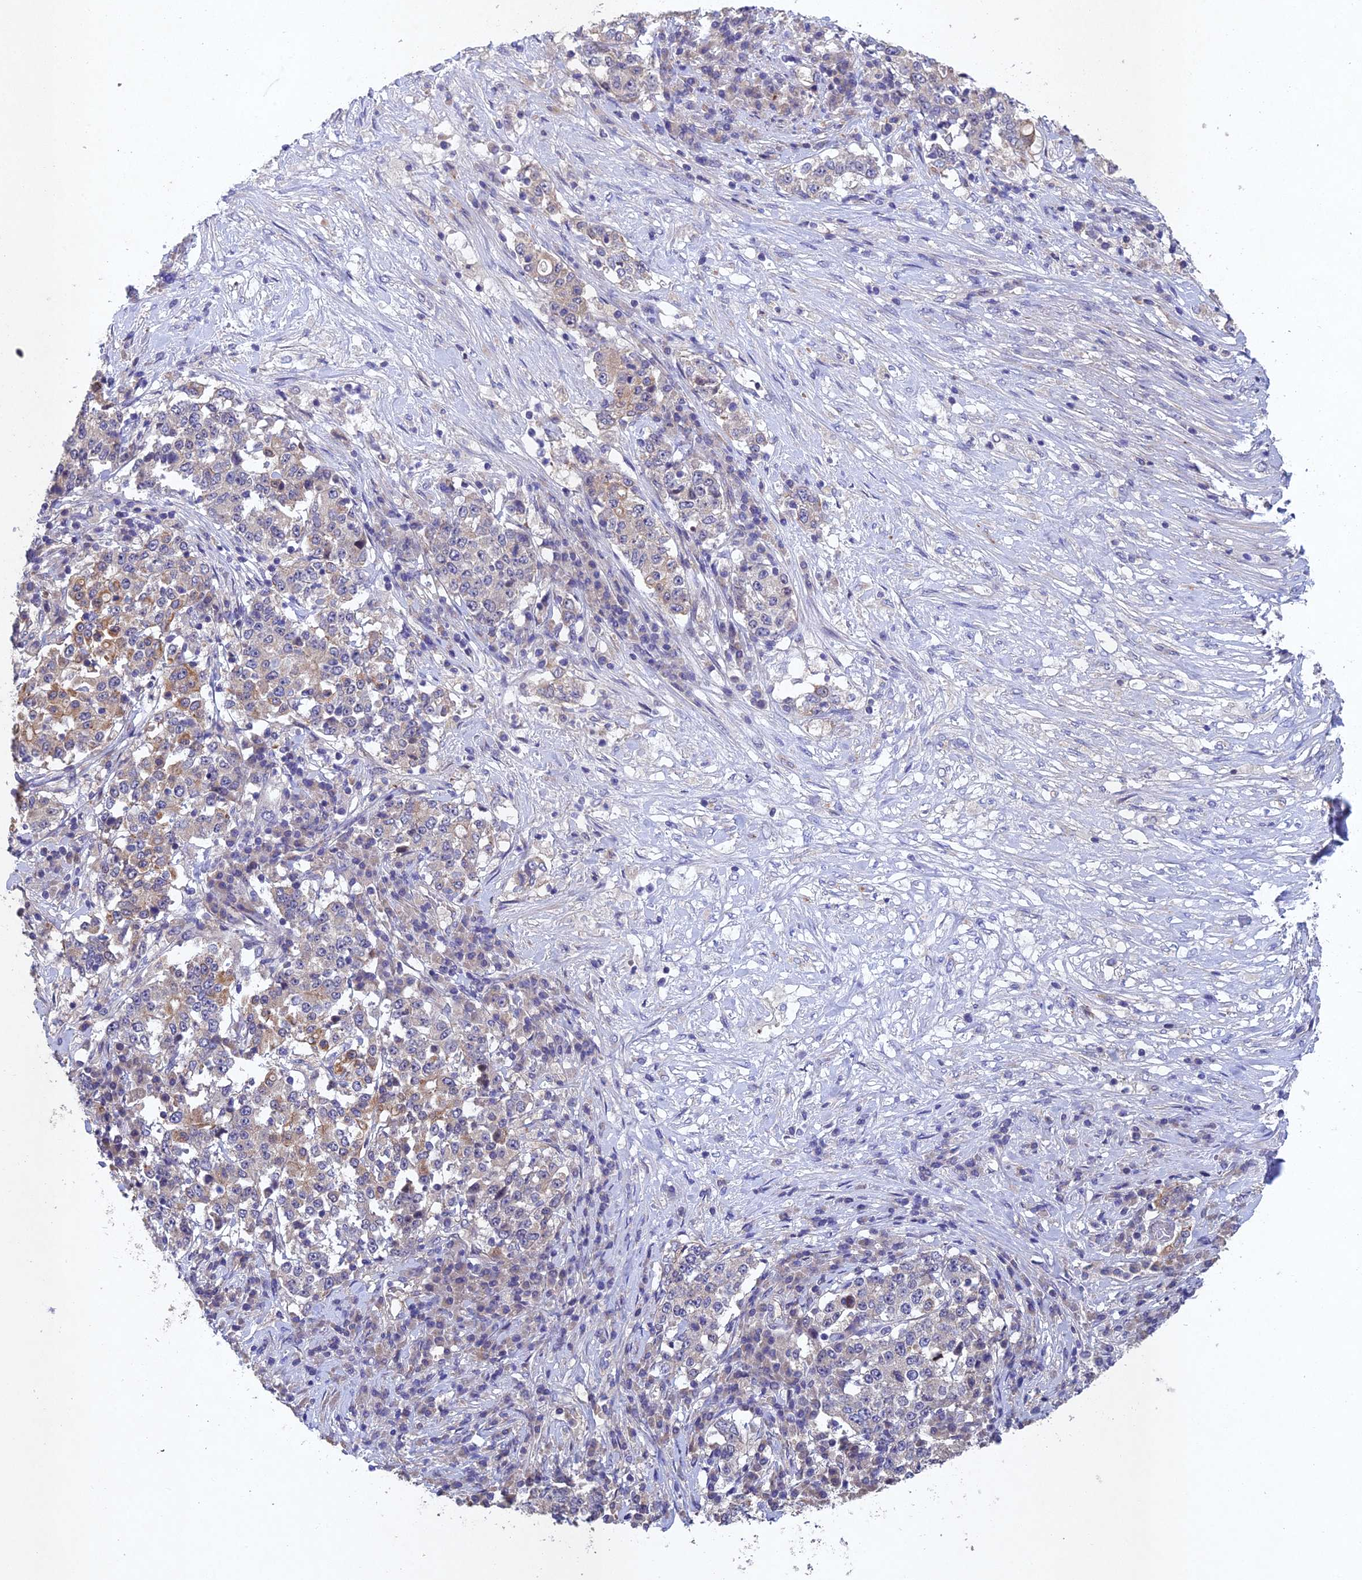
{"staining": {"intensity": "moderate", "quantity": "<25%", "location": "cytoplasmic/membranous"}, "tissue": "stomach cancer", "cell_type": "Tumor cells", "image_type": "cancer", "snomed": [{"axis": "morphology", "description": "Adenocarcinoma, NOS"}, {"axis": "topography", "description": "Stomach"}], "caption": "An image of adenocarcinoma (stomach) stained for a protein demonstrates moderate cytoplasmic/membranous brown staining in tumor cells. (DAB (3,3'-diaminobenzidine) IHC, brown staining for protein, blue staining for nuclei).", "gene": "NSMCE1", "patient": {"sex": "male", "age": 59}}